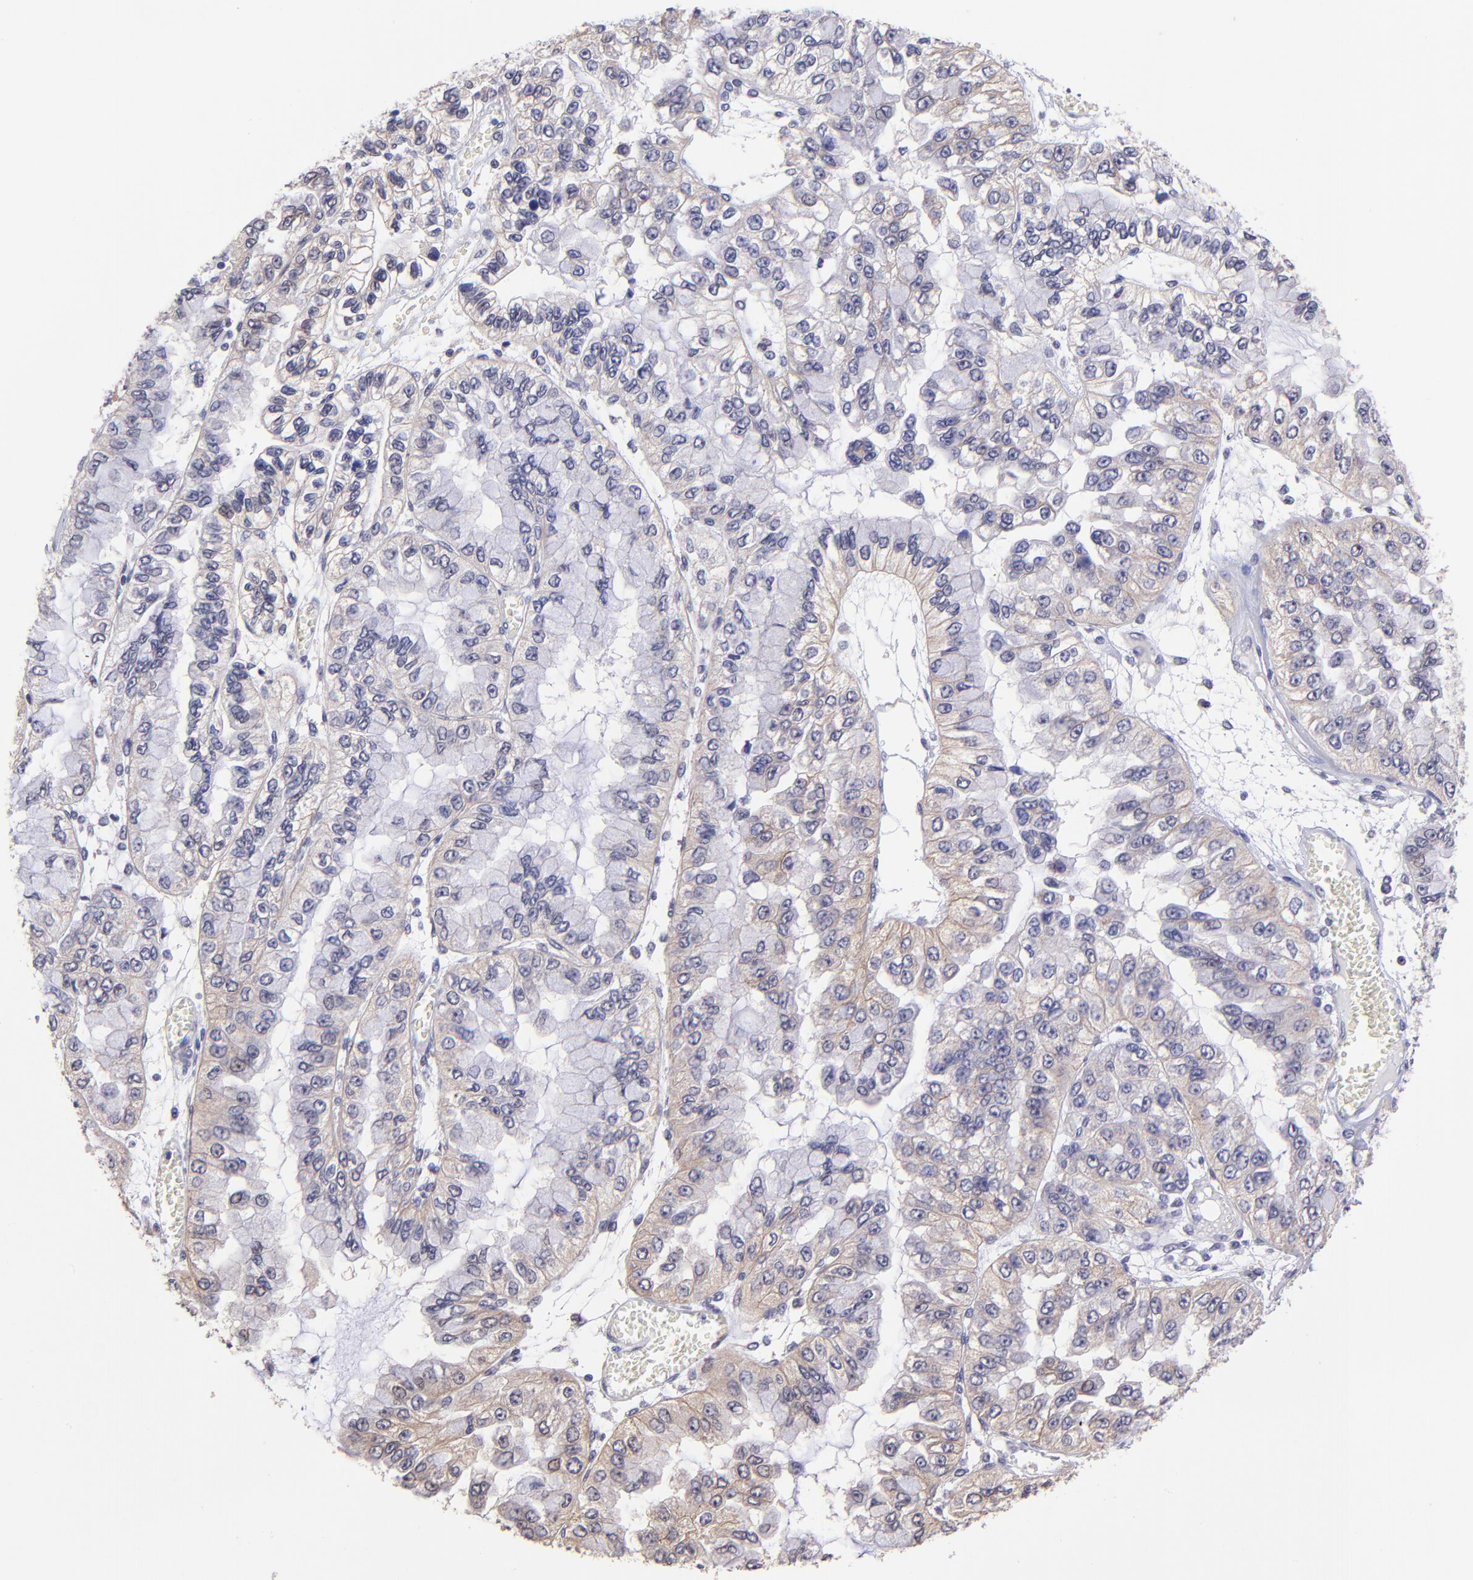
{"staining": {"intensity": "weak", "quantity": ">75%", "location": "cytoplasmic/membranous"}, "tissue": "liver cancer", "cell_type": "Tumor cells", "image_type": "cancer", "snomed": [{"axis": "morphology", "description": "Cholangiocarcinoma"}, {"axis": "topography", "description": "Liver"}], "caption": "Cholangiocarcinoma (liver) stained with a protein marker reveals weak staining in tumor cells.", "gene": "NSF", "patient": {"sex": "female", "age": 79}}